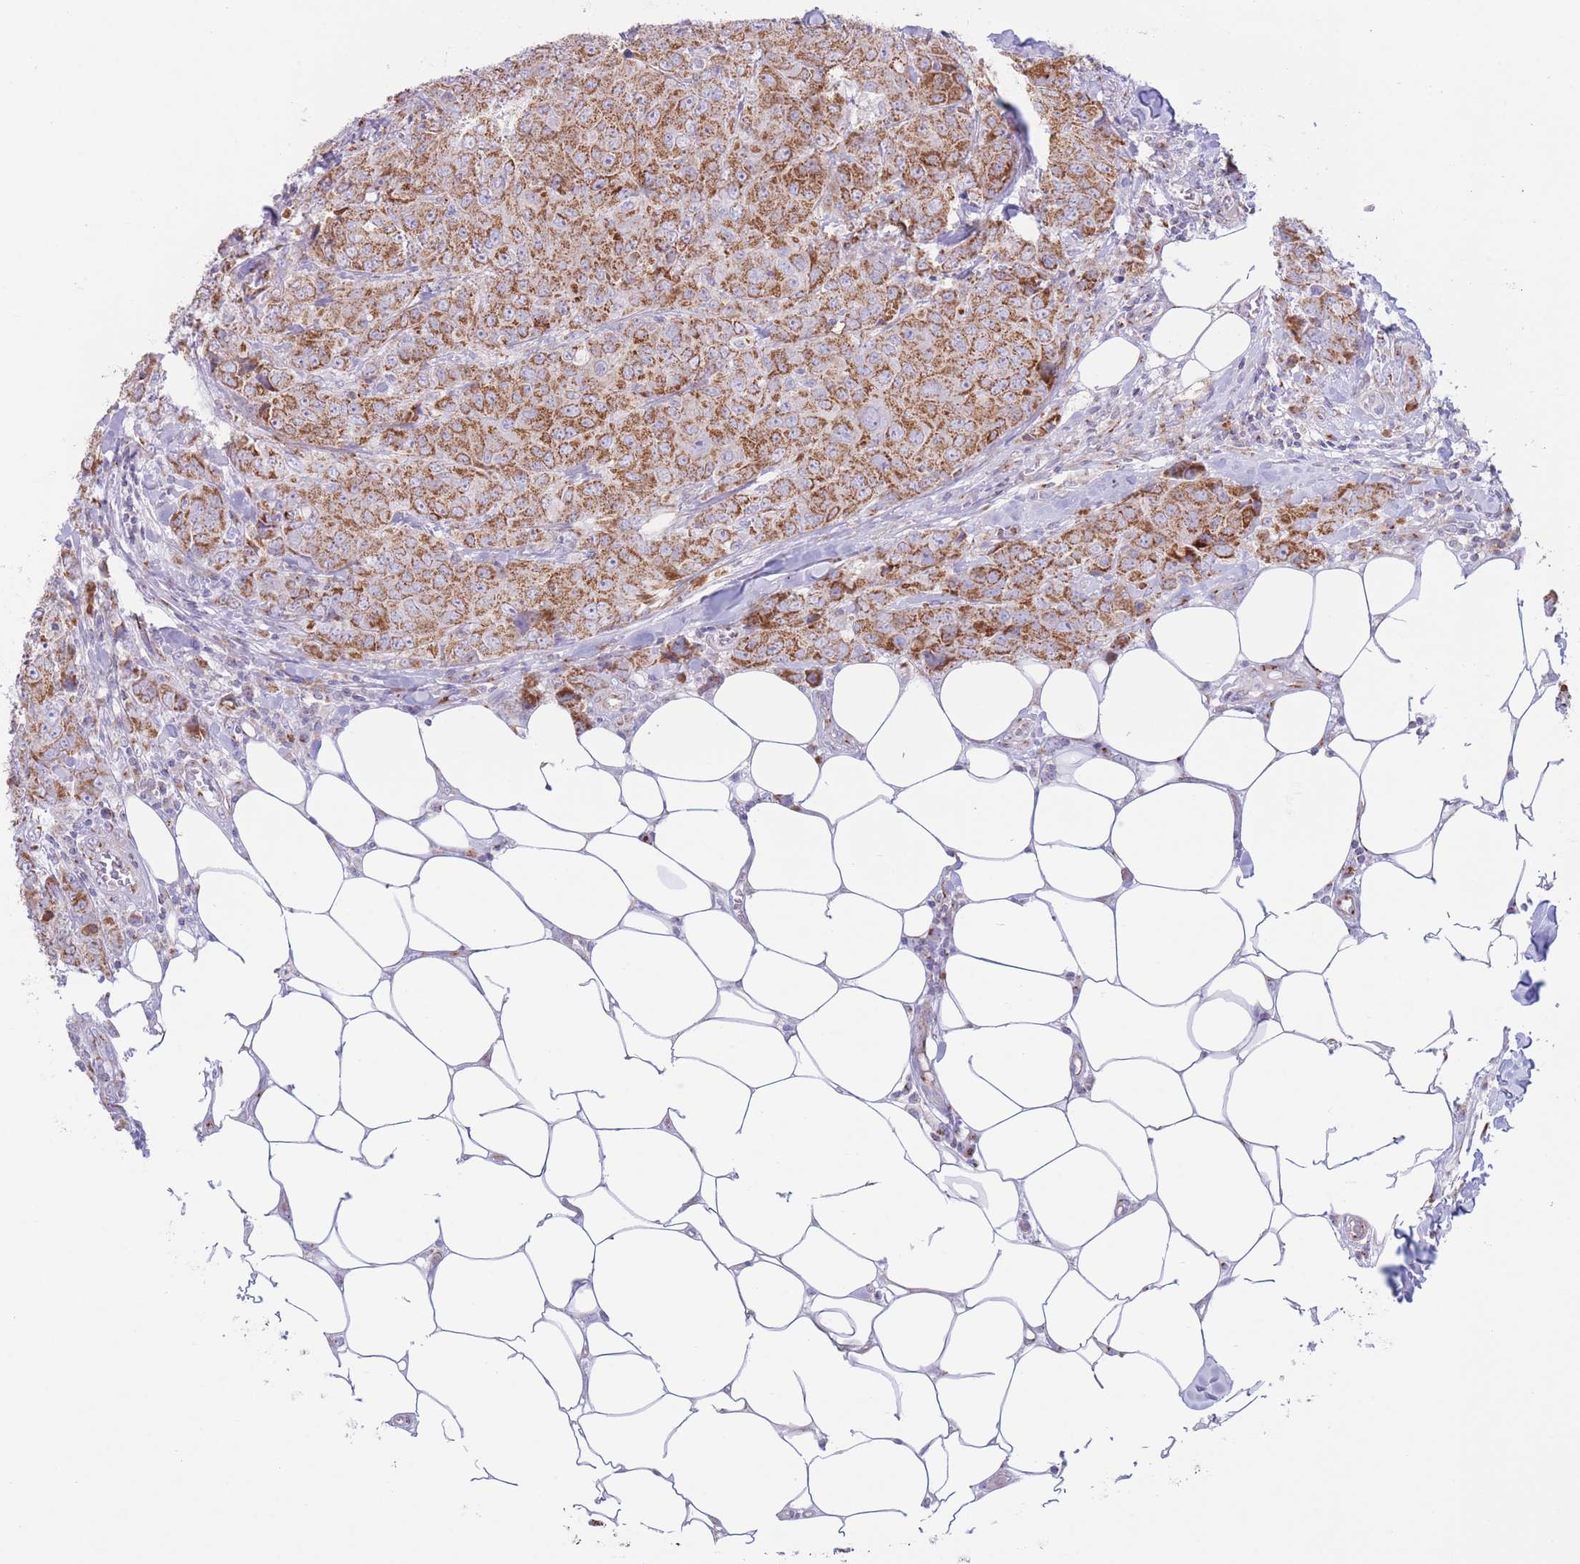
{"staining": {"intensity": "moderate", "quantity": ">75%", "location": "cytoplasmic/membranous"}, "tissue": "breast cancer", "cell_type": "Tumor cells", "image_type": "cancer", "snomed": [{"axis": "morphology", "description": "Duct carcinoma"}, {"axis": "topography", "description": "Breast"}], "caption": "The image demonstrates immunohistochemical staining of invasive ductal carcinoma (breast). There is moderate cytoplasmic/membranous expression is appreciated in about >75% of tumor cells.", "gene": "MPND", "patient": {"sex": "female", "age": 43}}